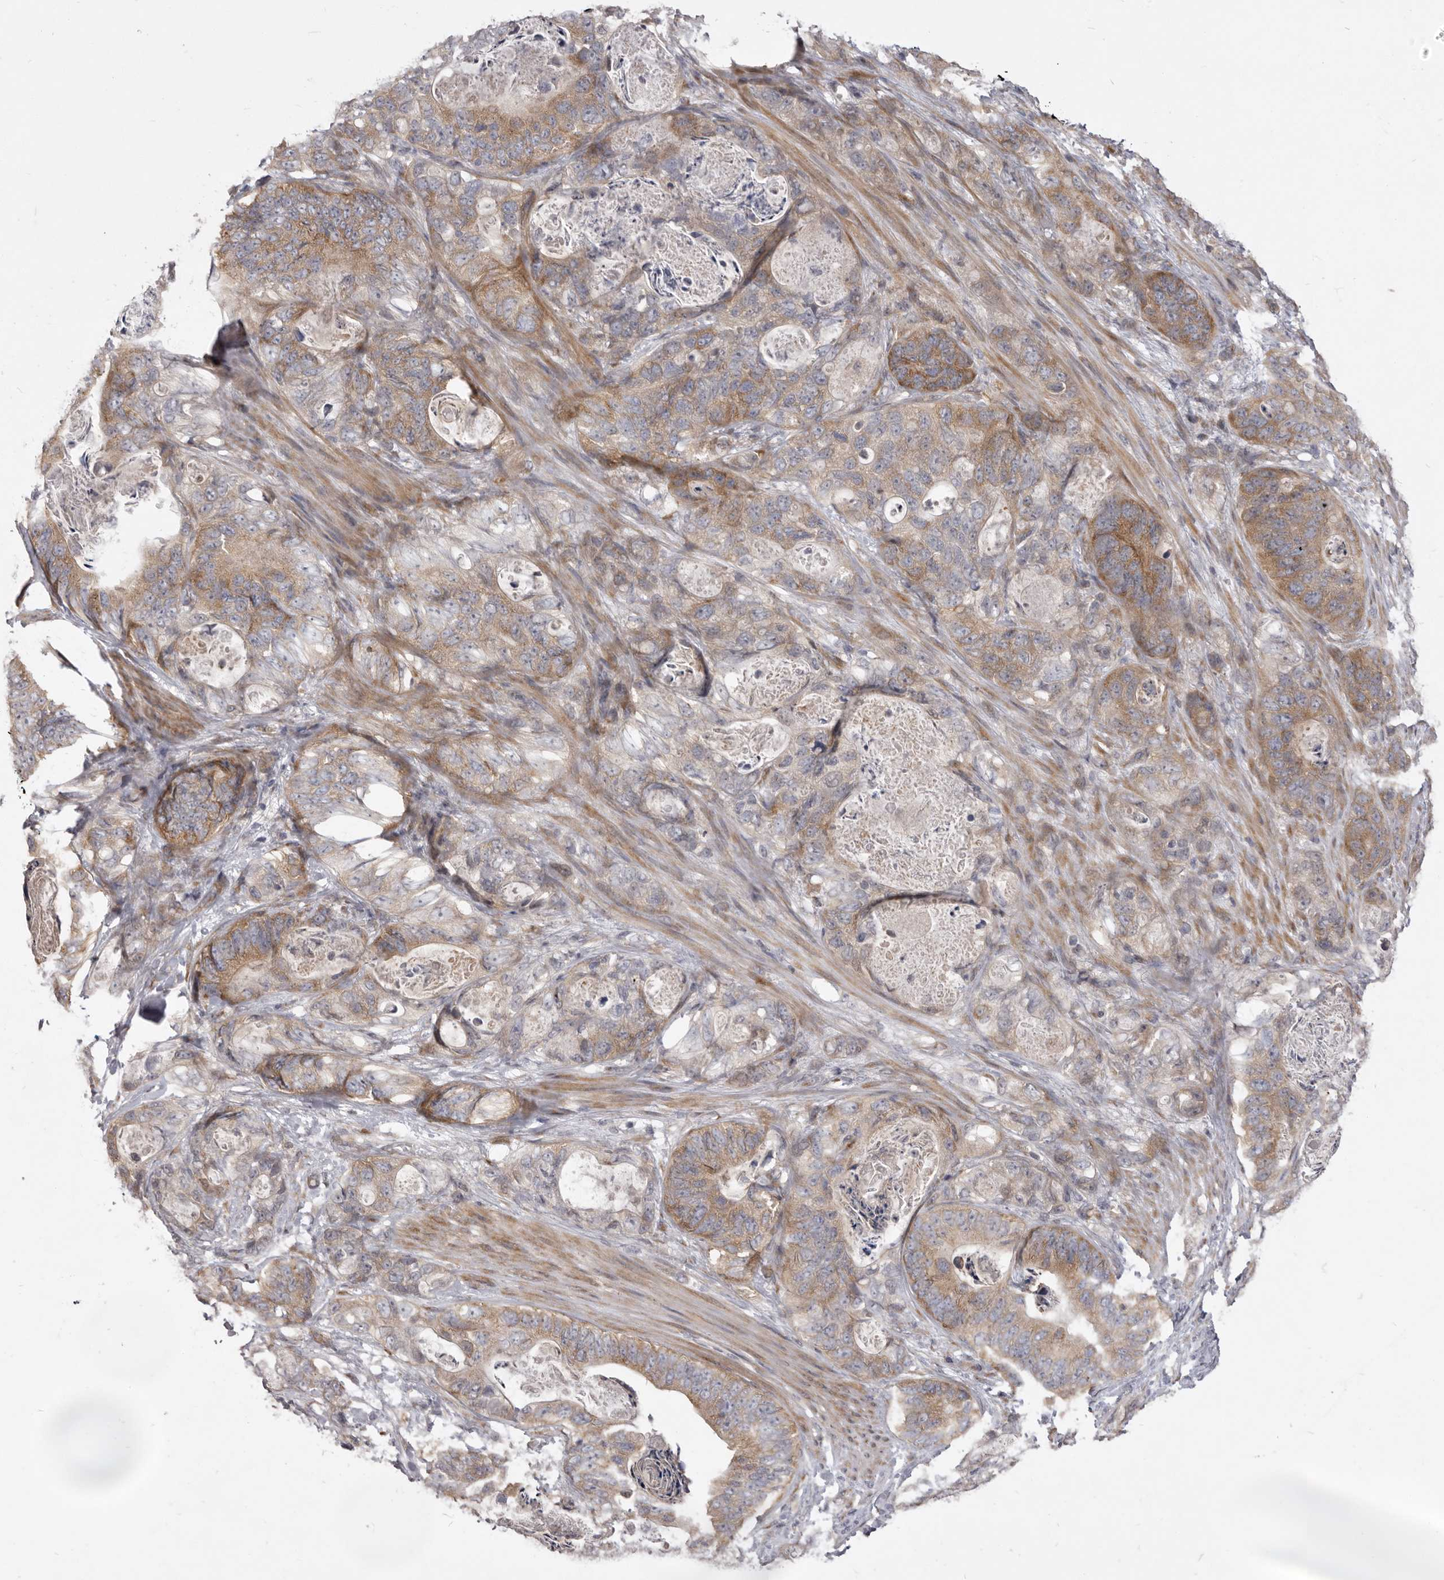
{"staining": {"intensity": "moderate", "quantity": ">75%", "location": "cytoplasmic/membranous"}, "tissue": "stomach cancer", "cell_type": "Tumor cells", "image_type": "cancer", "snomed": [{"axis": "morphology", "description": "Normal tissue, NOS"}, {"axis": "morphology", "description": "Adenocarcinoma, NOS"}, {"axis": "topography", "description": "Stomach"}], "caption": "A histopathology image of human adenocarcinoma (stomach) stained for a protein demonstrates moderate cytoplasmic/membranous brown staining in tumor cells. (brown staining indicates protein expression, while blue staining denotes nuclei).", "gene": "TBC1D8B", "patient": {"sex": "female", "age": 89}}